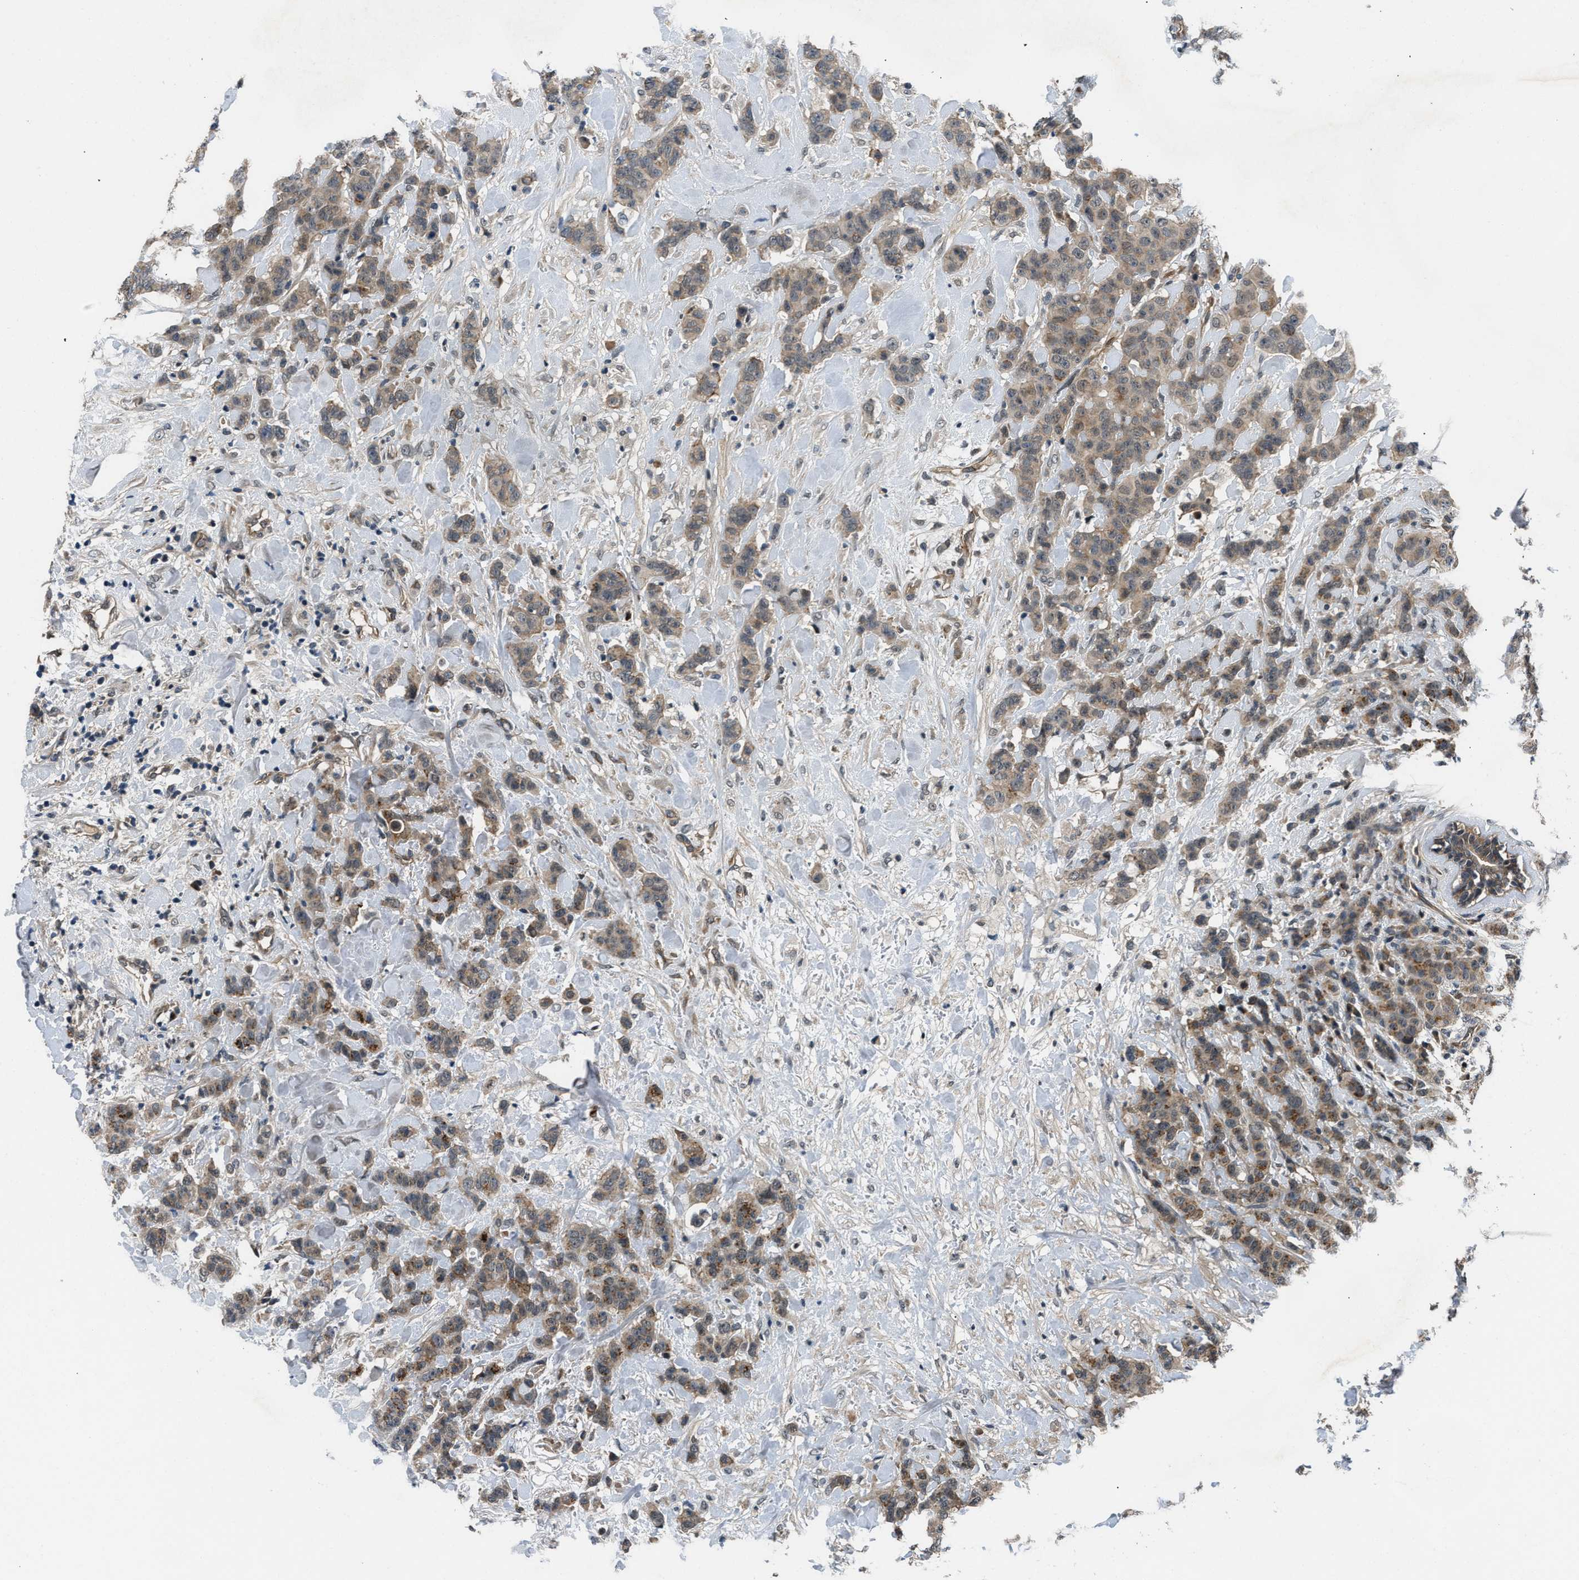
{"staining": {"intensity": "weak", "quantity": ">75%", "location": "cytoplasmic/membranous"}, "tissue": "breast cancer", "cell_type": "Tumor cells", "image_type": "cancer", "snomed": [{"axis": "morphology", "description": "Normal tissue, NOS"}, {"axis": "morphology", "description": "Duct carcinoma"}, {"axis": "topography", "description": "Breast"}], "caption": "Breast cancer stained with a protein marker reveals weak staining in tumor cells.", "gene": "COPS2", "patient": {"sex": "female", "age": 40}}